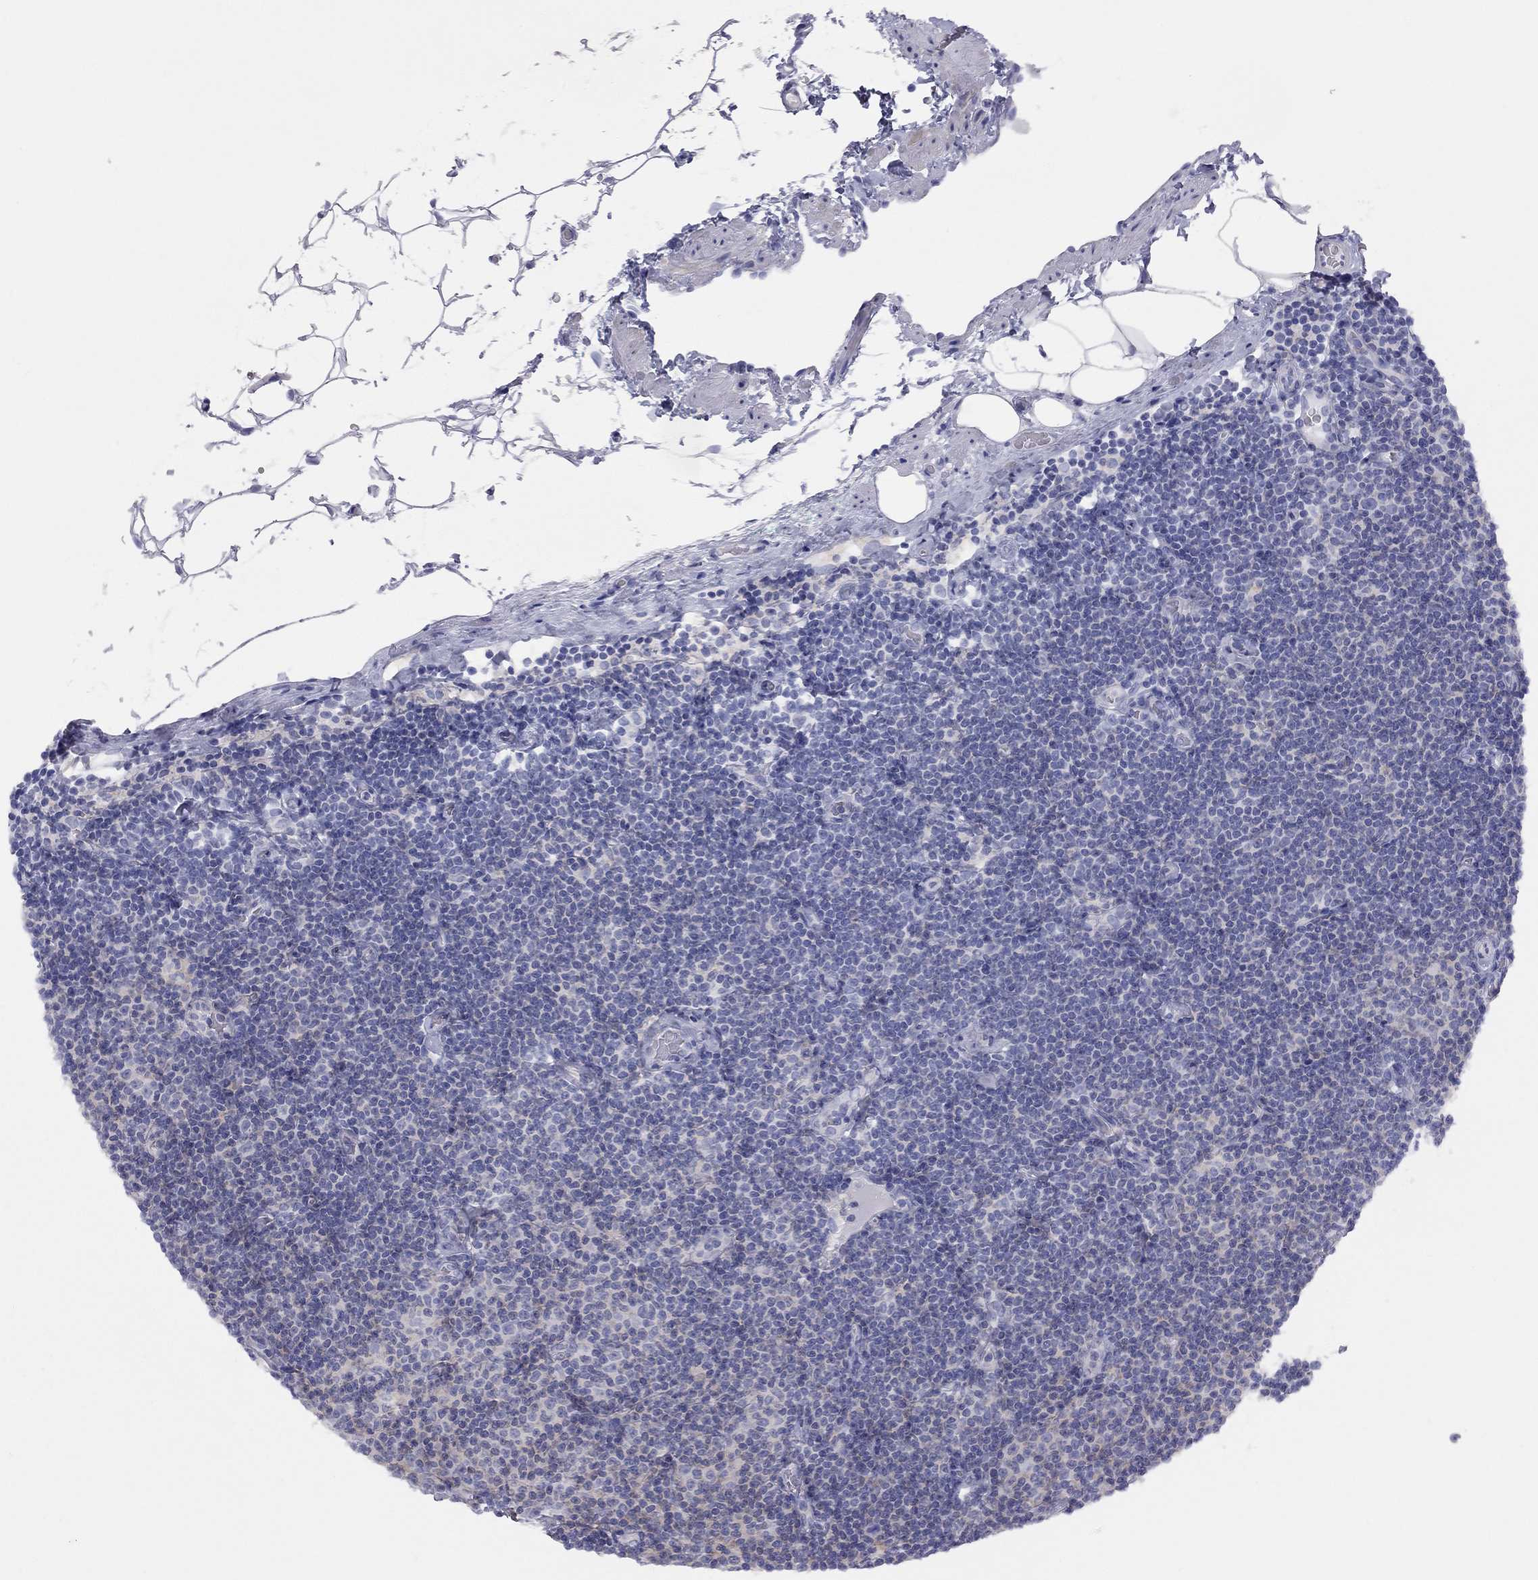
{"staining": {"intensity": "negative", "quantity": "none", "location": "none"}, "tissue": "lymphoma", "cell_type": "Tumor cells", "image_type": "cancer", "snomed": [{"axis": "morphology", "description": "Malignant lymphoma, non-Hodgkin's type, Low grade"}, {"axis": "topography", "description": "Lymph node"}], "caption": "Immunohistochemical staining of lymphoma displays no significant expression in tumor cells.", "gene": "ADCYAP1", "patient": {"sex": "male", "age": 81}}